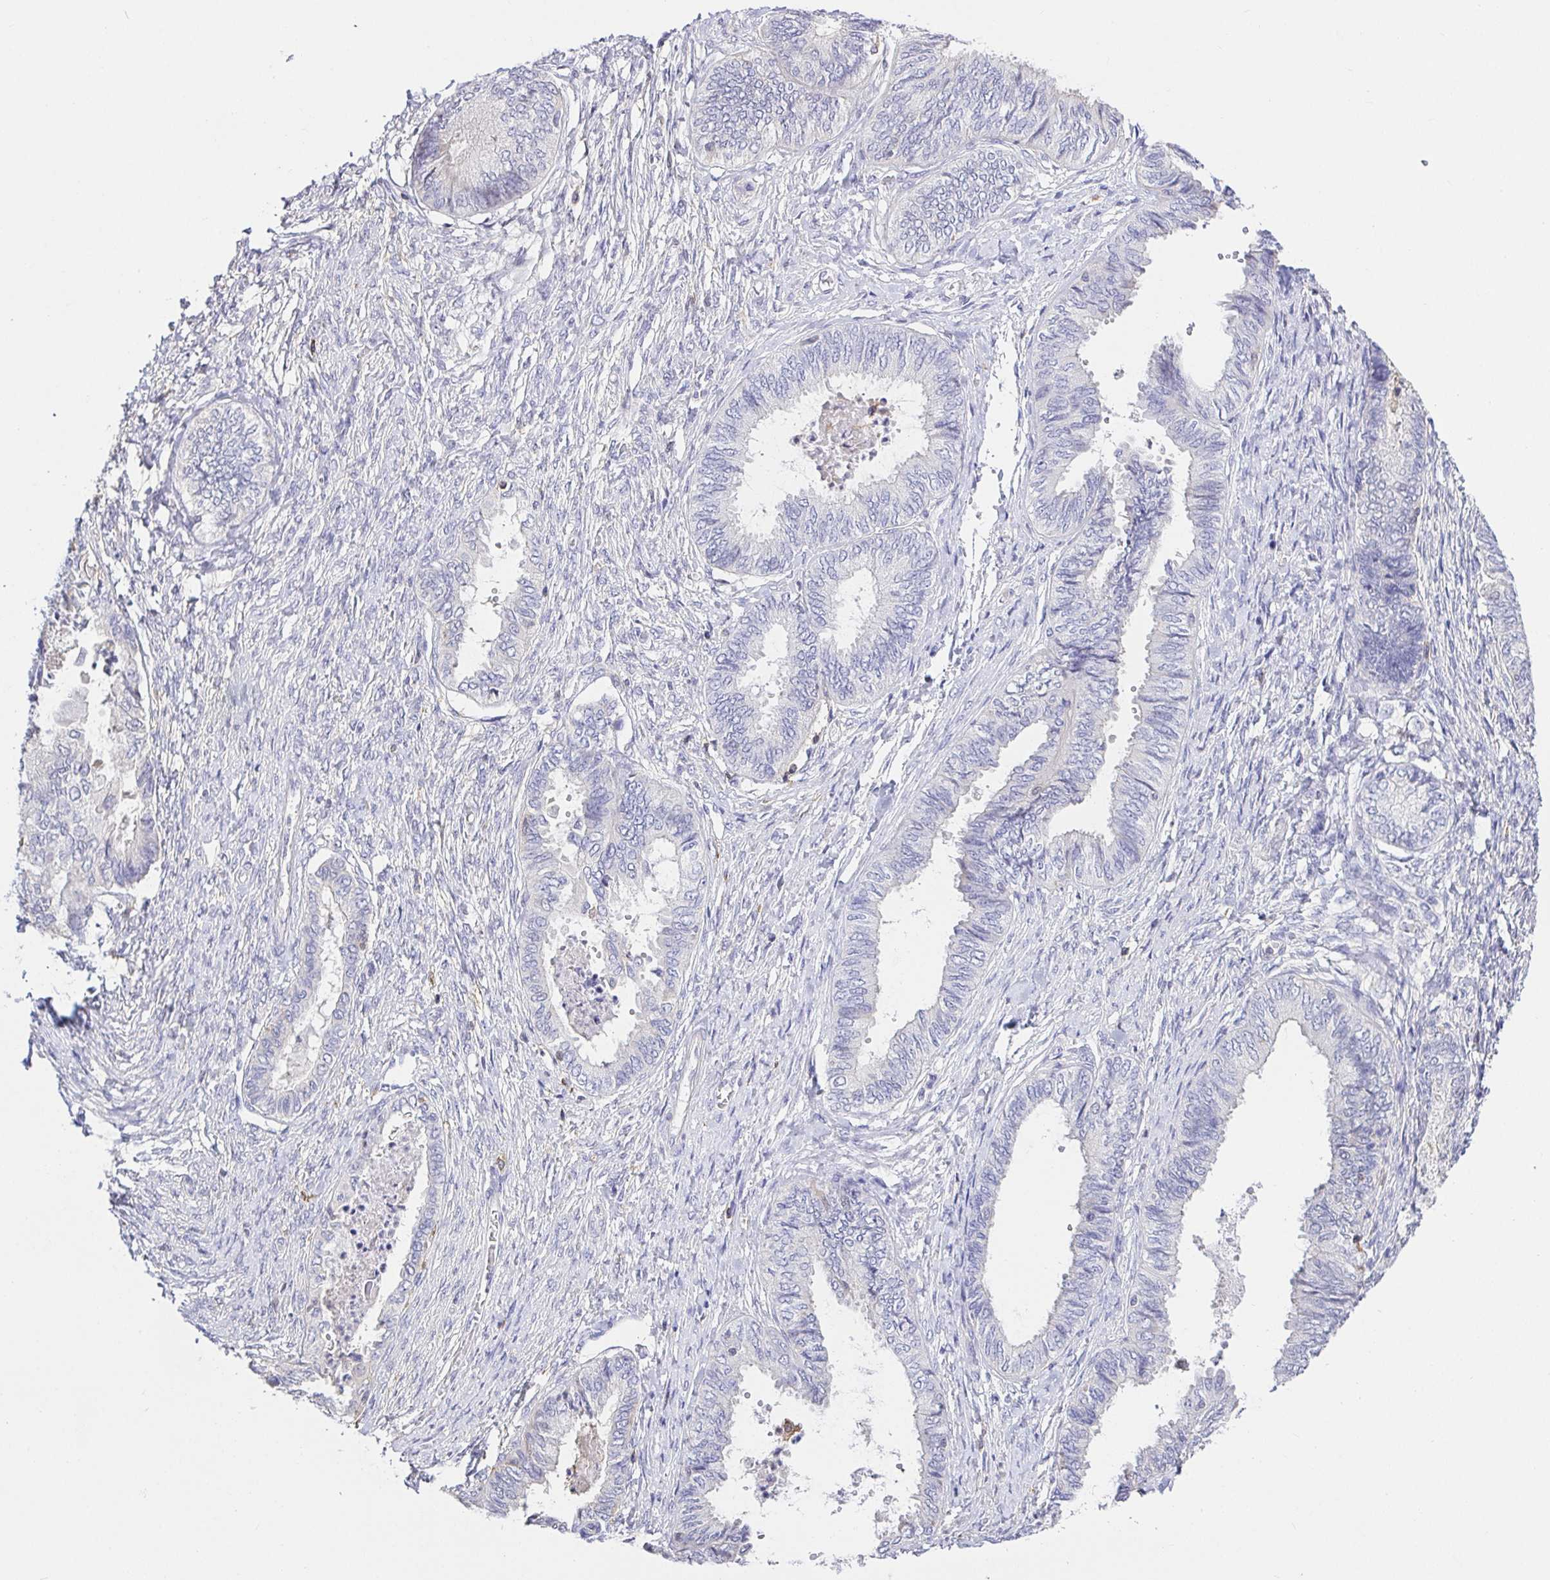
{"staining": {"intensity": "negative", "quantity": "none", "location": "none"}, "tissue": "ovarian cancer", "cell_type": "Tumor cells", "image_type": "cancer", "snomed": [{"axis": "morphology", "description": "Carcinoma, endometroid"}, {"axis": "topography", "description": "Ovary"}], "caption": "Immunohistochemistry histopathology image of human ovarian cancer stained for a protein (brown), which reveals no expression in tumor cells. (Immunohistochemistry (ihc), brightfield microscopy, high magnification).", "gene": "SKAP1", "patient": {"sex": "female", "age": 70}}